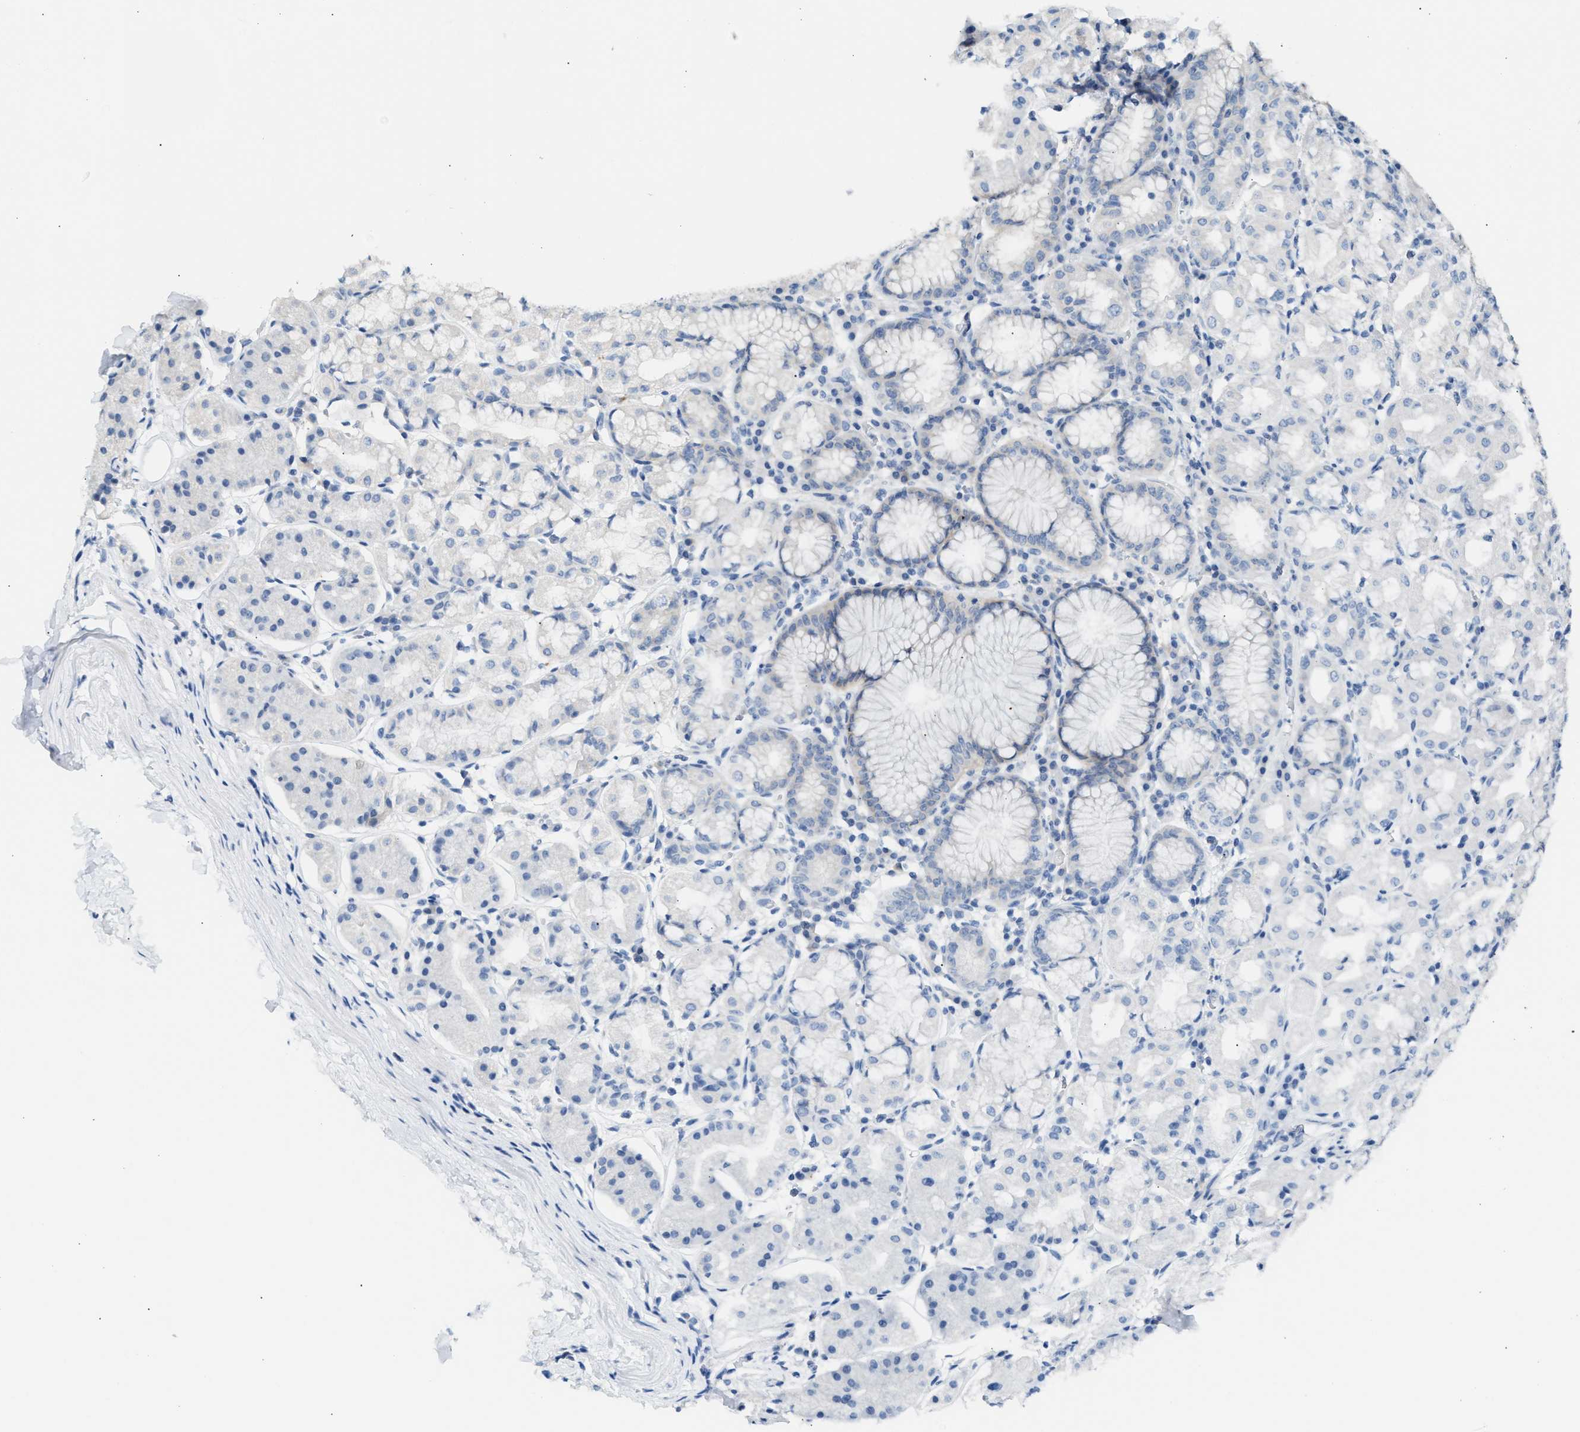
{"staining": {"intensity": "weak", "quantity": "<25%", "location": "cytoplasmic/membranous"}, "tissue": "stomach", "cell_type": "Glandular cells", "image_type": "normal", "snomed": [{"axis": "morphology", "description": "Normal tissue, NOS"}, {"axis": "topography", "description": "Stomach"}, {"axis": "topography", "description": "Stomach, lower"}], "caption": "High magnification brightfield microscopy of normal stomach stained with DAB (3,3'-diaminobenzidine) (brown) and counterstained with hematoxylin (blue): glandular cells show no significant expression.", "gene": "ERBB2", "patient": {"sex": "female", "age": 56}}